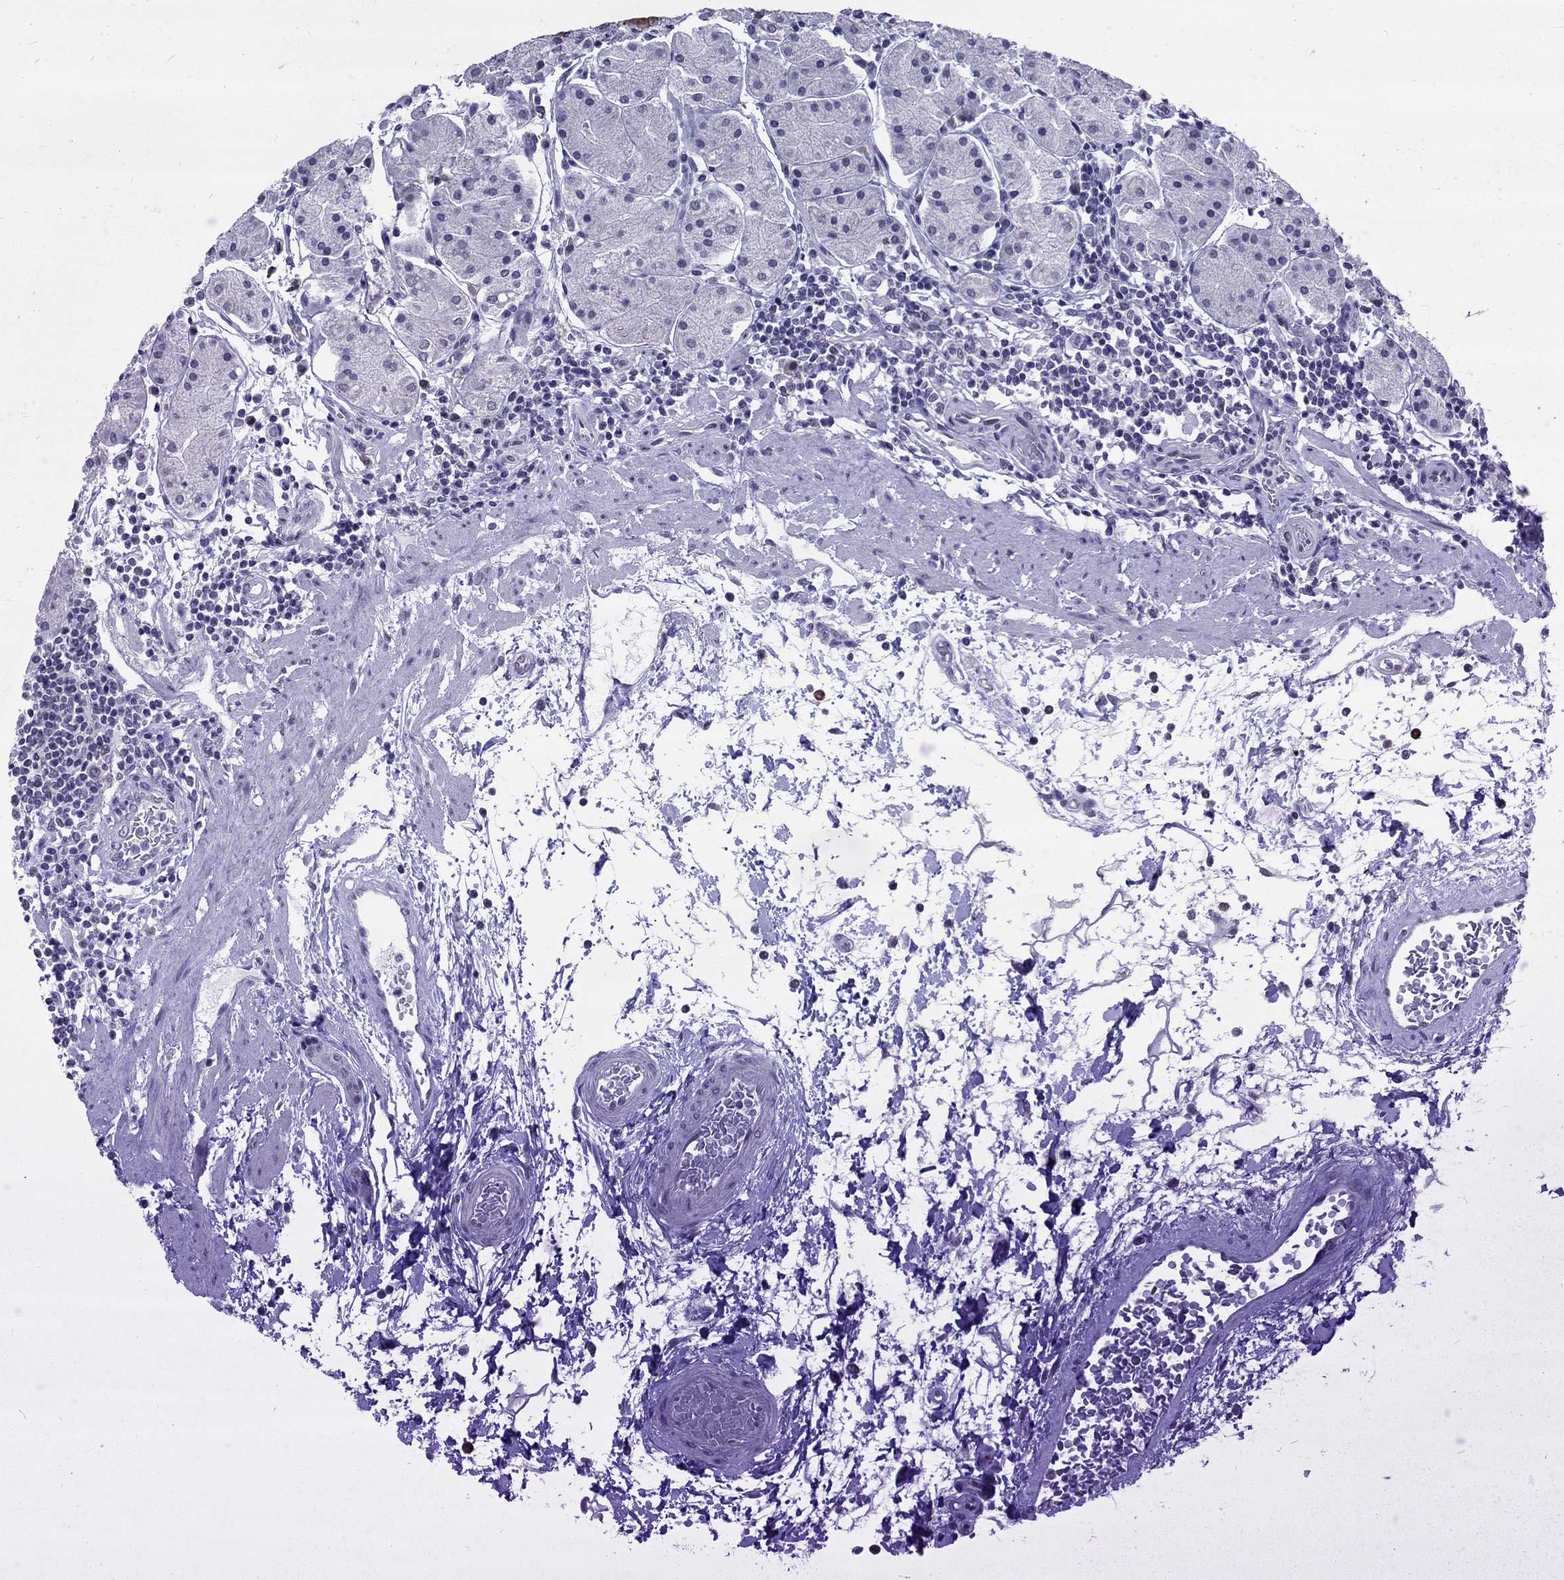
{"staining": {"intensity": "weak", "quantity": "<25%", "location": "cytoplasmic/membranous"}, "tissue": "stomach", "cell_type": "Glandular cells", "image_type": "normal", "snomed": [{"axis": "morphology", "description": "Normal tissue, NOS"}, {"axis": "topography", "description": "Stomach"}], "caption": "Protein analysis of normal stomach reveals no significant positivity in glandular cells. (DAB (3,3'-diaminobenzidine) immunohistochemistry, high magnification).", "gene": "HCFC1", "patient": {"sex": "male", "age": 54}}